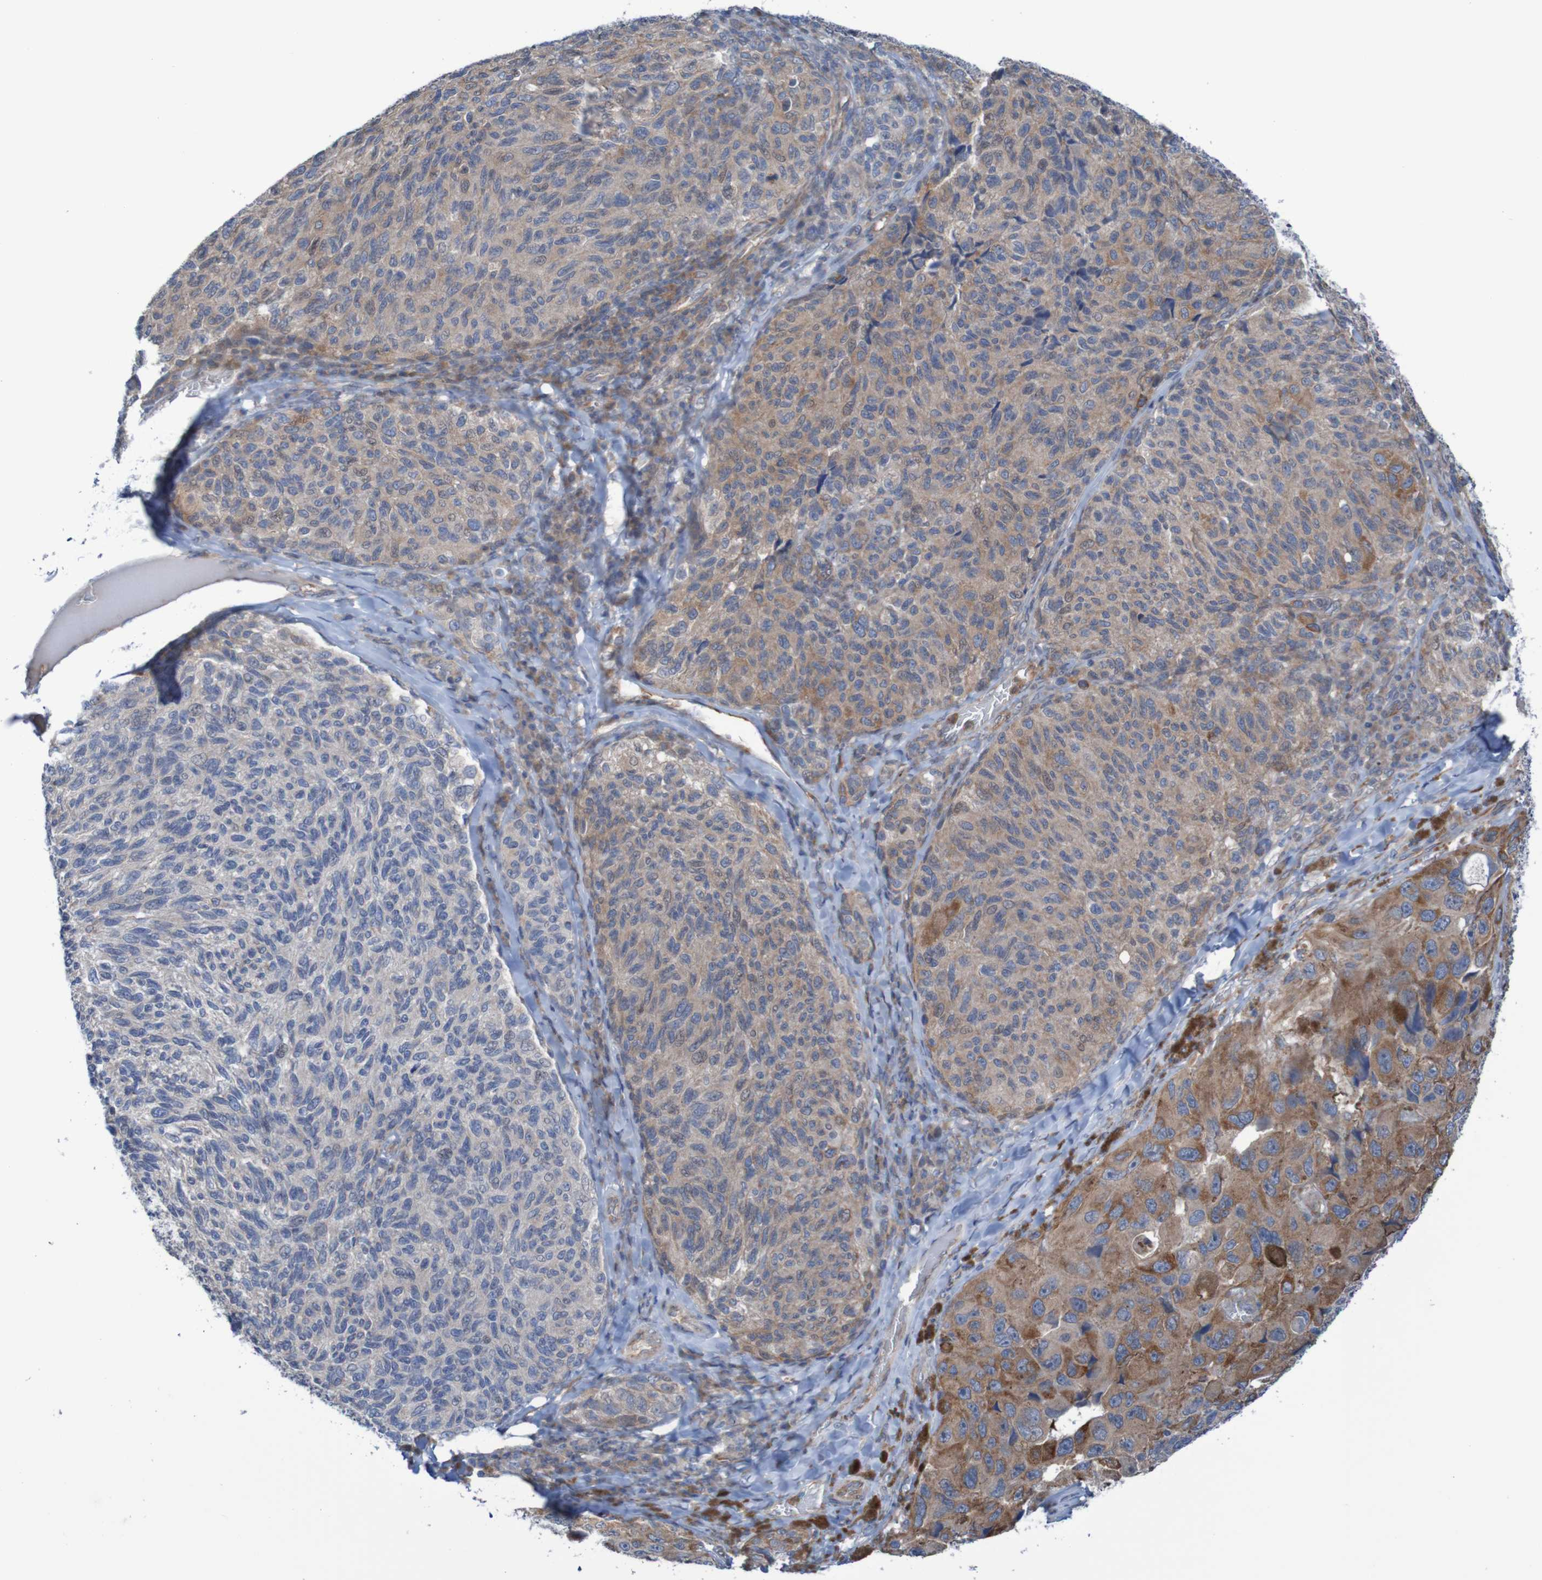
{"staining": {"intensity": "moderate", "quantity": "25%-75%", "location": "cytoplasmic/membranous"}, "tissue": "melanoma", "cell_type": "Tumor cells", "image_type": "cancer", "snomed": [{"axis": "morphology", "description": "Malignant melanoma, NOS"}, {"axis": "topography", "description": "Skin"}], "caption": "A brown stain shows moderate cytoplasmic/membranous positivity of a protein in melanoma tumor cells.", "gene": "ANGPT4", "patient": {"sex": "female", "age": 73}}